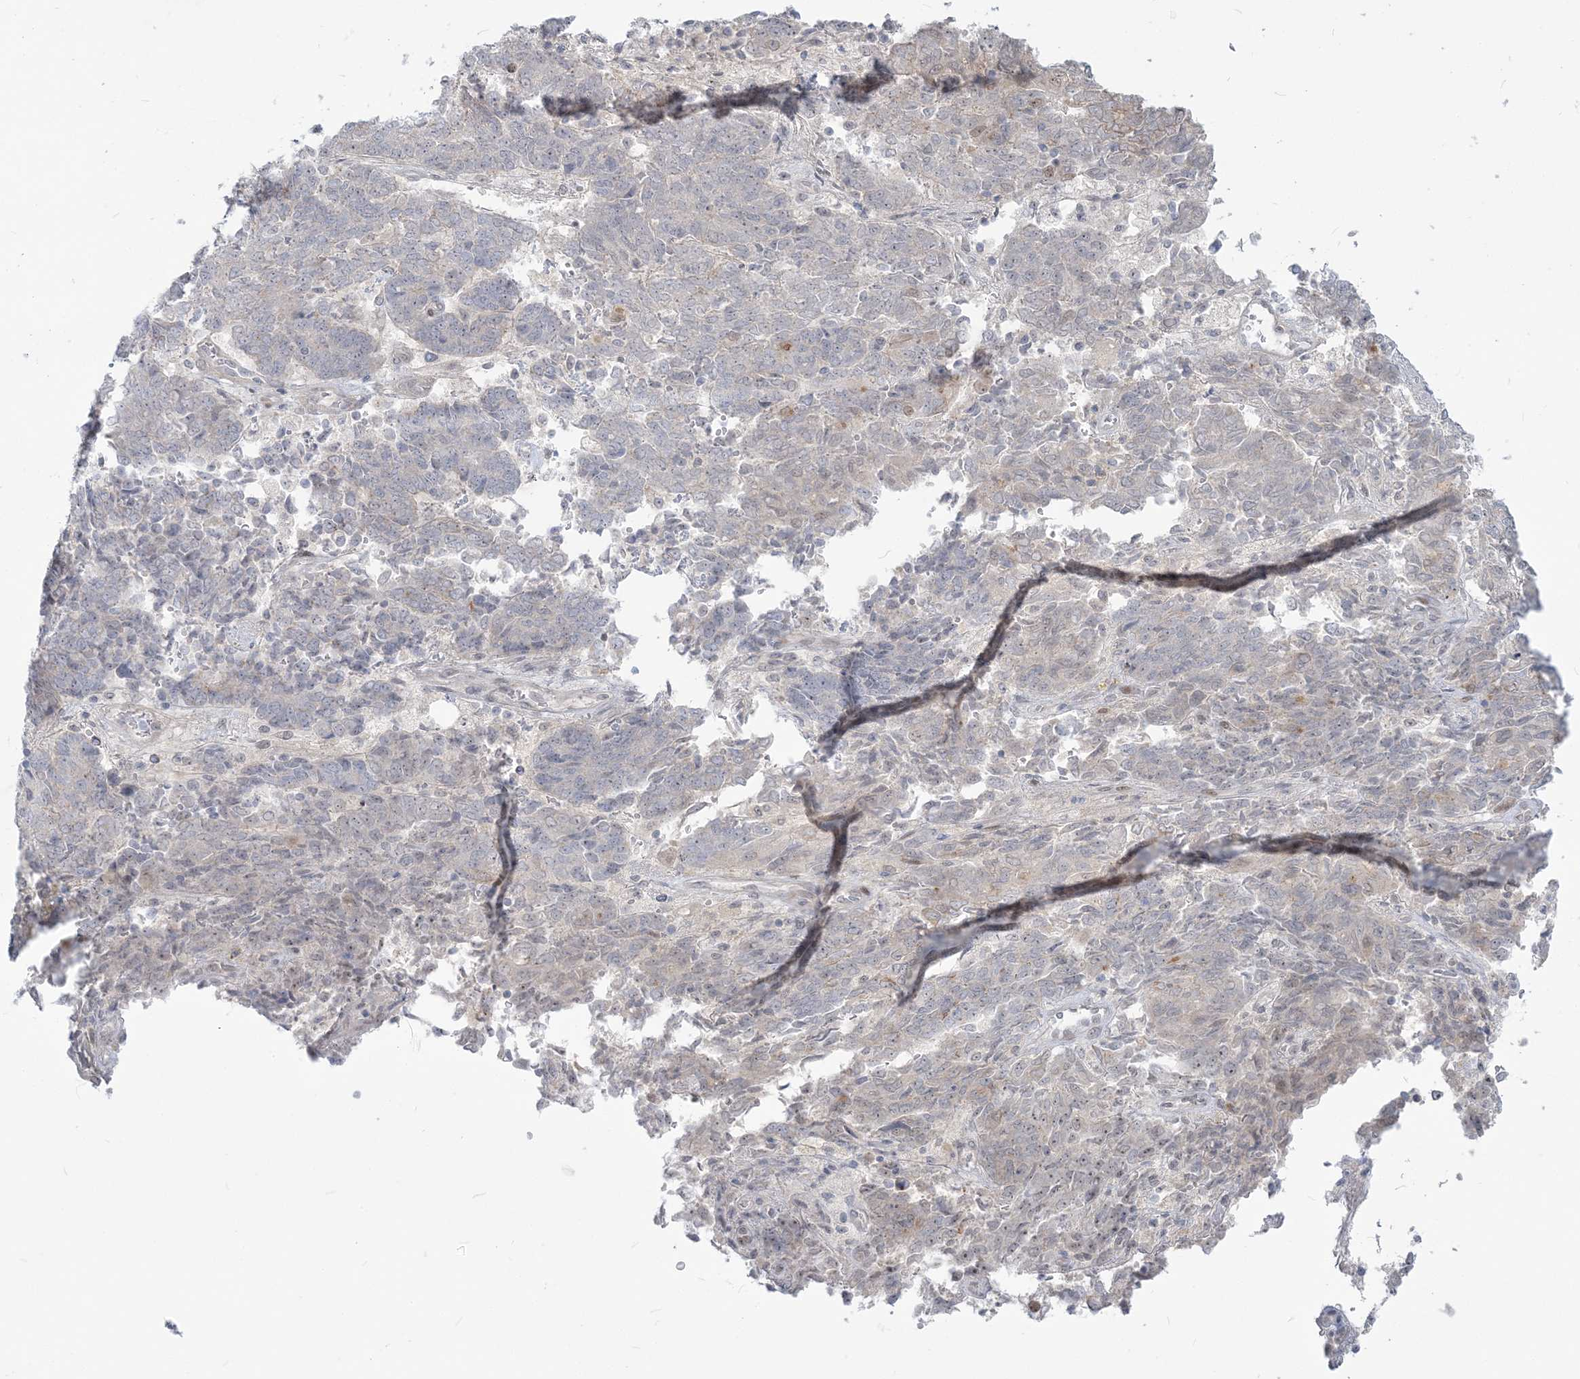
{"staining": {"intensity": "negative", "quantity": "none", "location": "none"}, "tissue": "endometrial cancer", "cell_type": "Tumor cells", "image_type": "cancer", "snomed": [{"axis": "morphology", "description": "Adenocarcinoma, NOS"}, {"axis": "topography", "description": "Endometrium"}], "caption": "Adenocarcinoma (endometrial) was stained to show a protein in brown. There is no significant expression in tumor cells.", "gene": "SDAD1", "patient": {"sex": "female", "age": 80}}